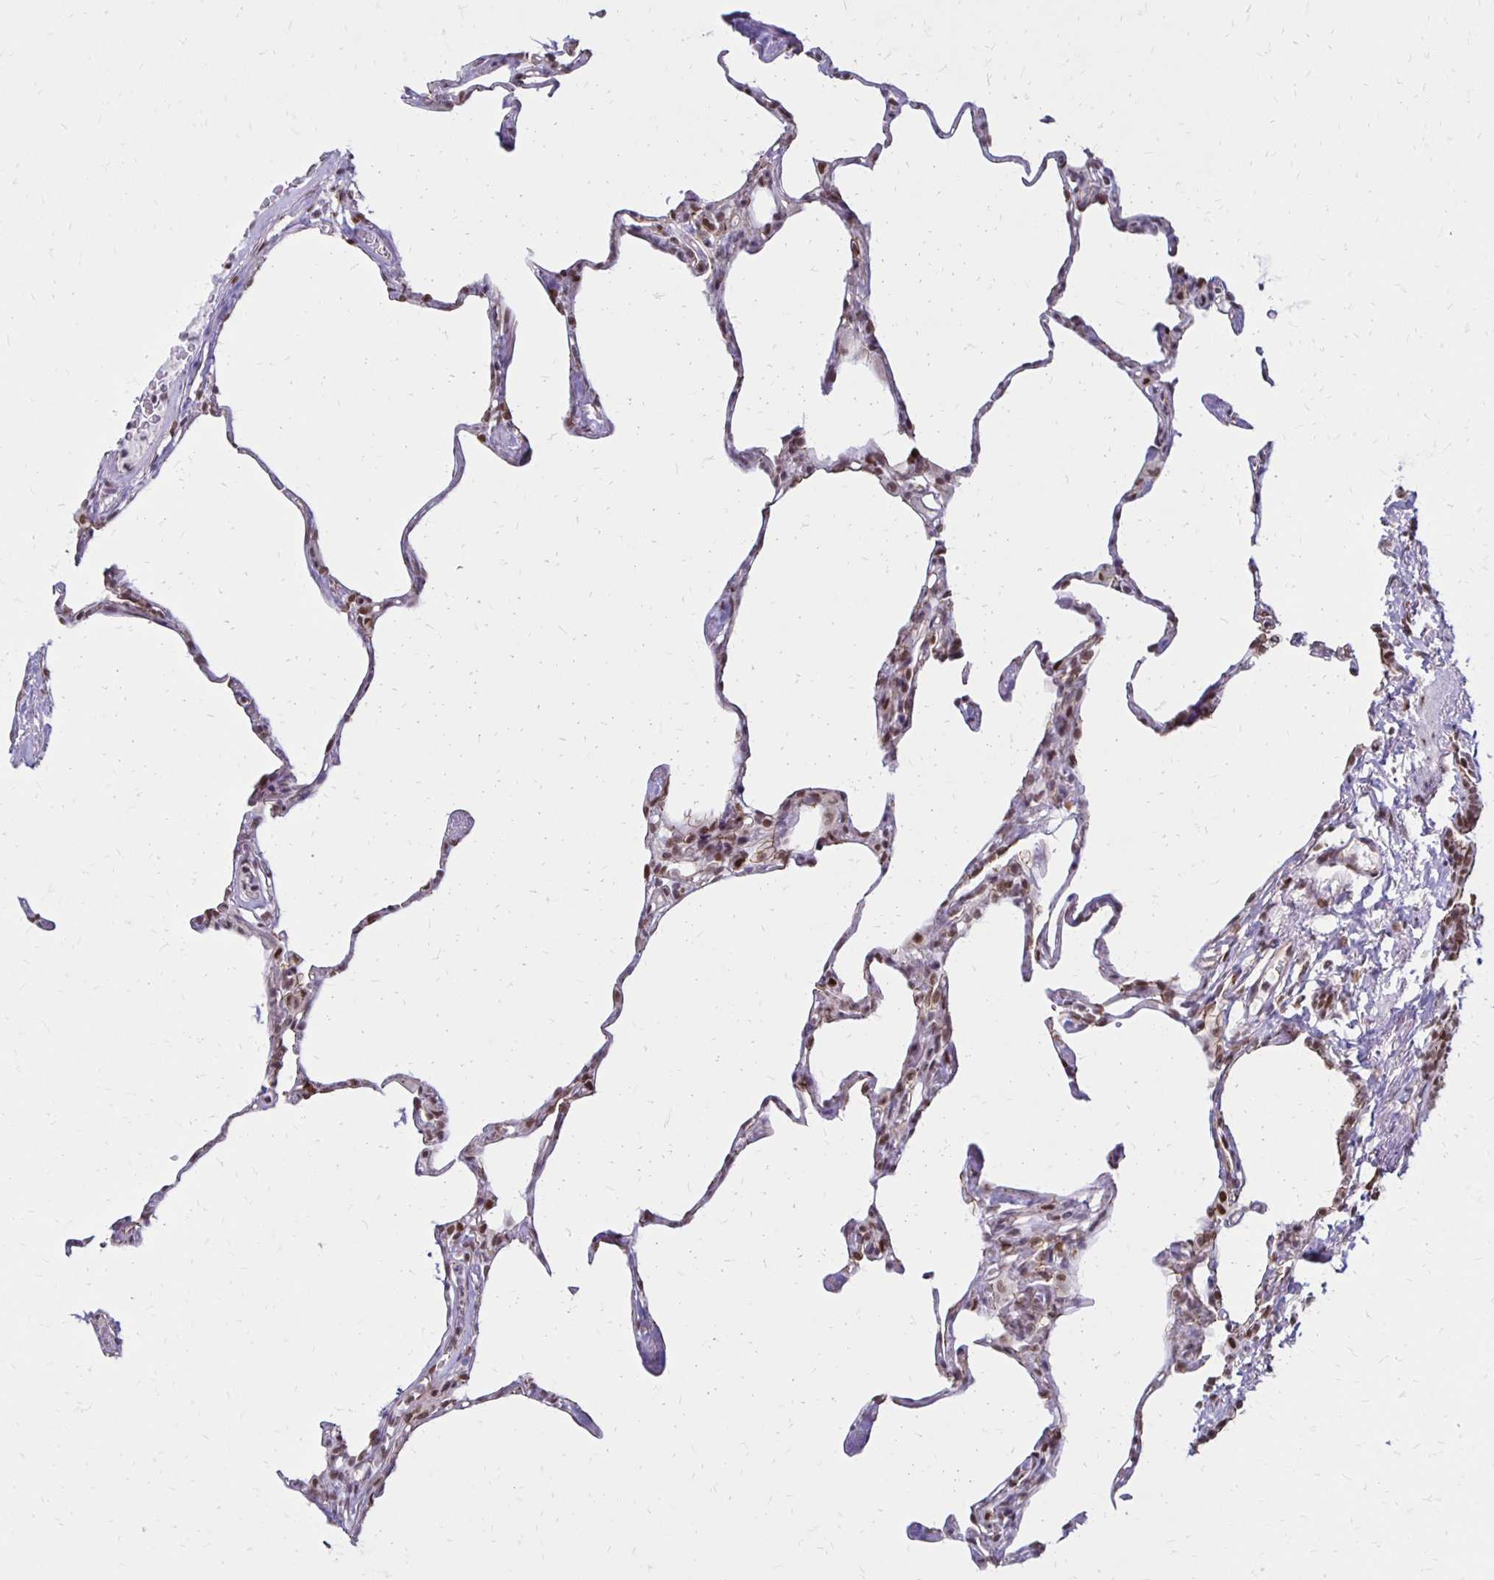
{"staining": {"intensity": "weak", "quantity": "25%-75%", "location": "nuclear"}, "tissue": "lung", "cell_type": "Alveolar cells", "image_type": "normal", "snomed": [{"axis": "morphology", "description": "Normal tissue, NOS"}, {"axis": "topography", "description": "Lung"}], "caption": "An image of human lung stained for a protein displays weak nuclear brown staining in alveolar cells.", "gene": "DDB2", "patient": {"sex": "male", "age": 65}}